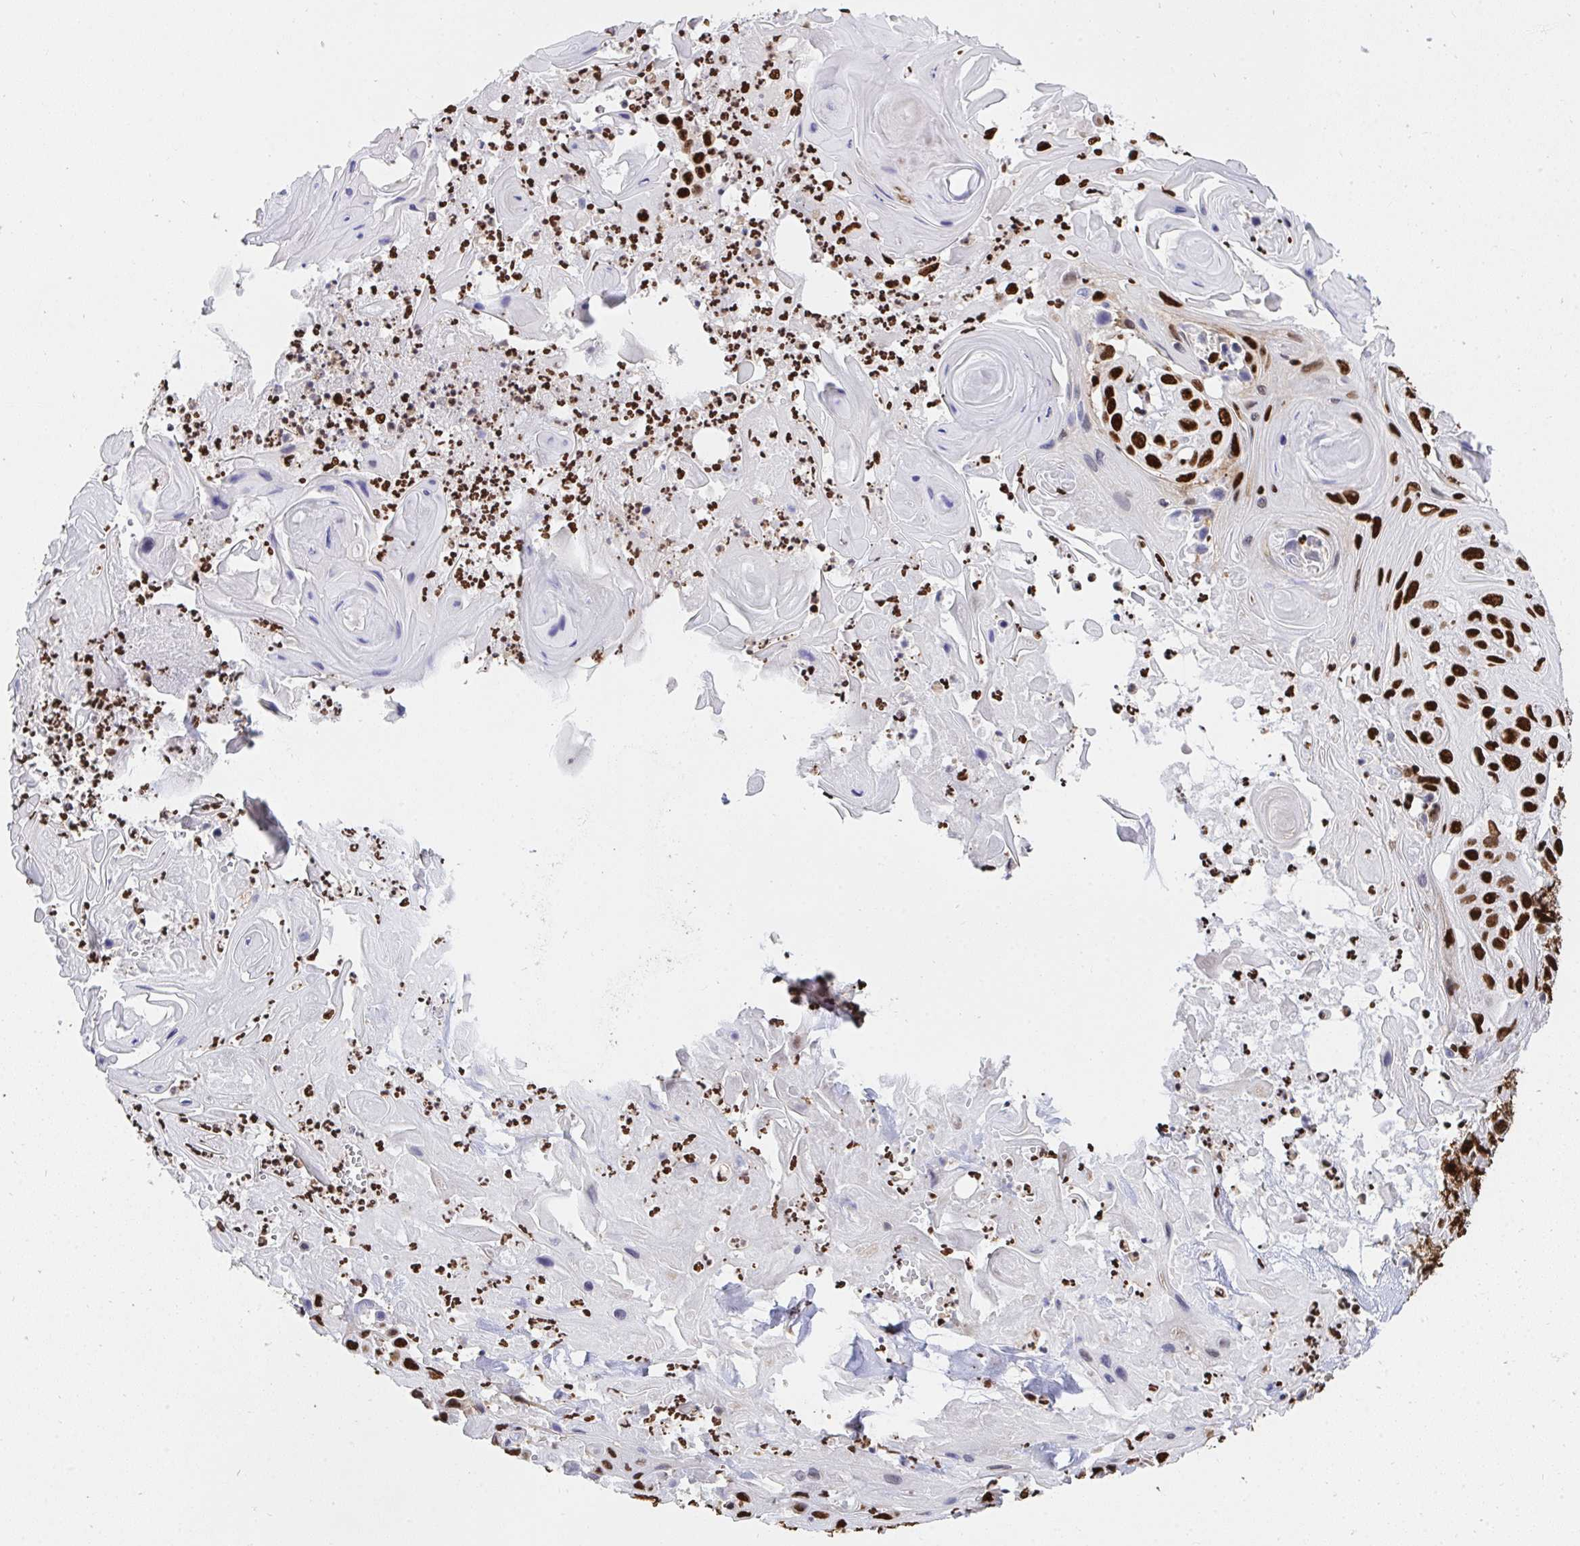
{"staining": {"intensity": "strong", "quantity": ">75%", "location": "nuclear"}, "tissue": "skin cancer", "cell_type": "Tumor cells", "image_type": "cancer", "snomed": [{"axis": "morphology", "description": "Squamous cell carcinoma, NOS"}, {"axis": "topography", "description": "Skin"}], "caption": "Immunohistochemical staining of human skin squamous cell carcinoma displays strong nuclear protein expression in approximately >75% of tumor cells.", "gene": "HNRNPL", "patient": {"sex": "male", "age": 82}}